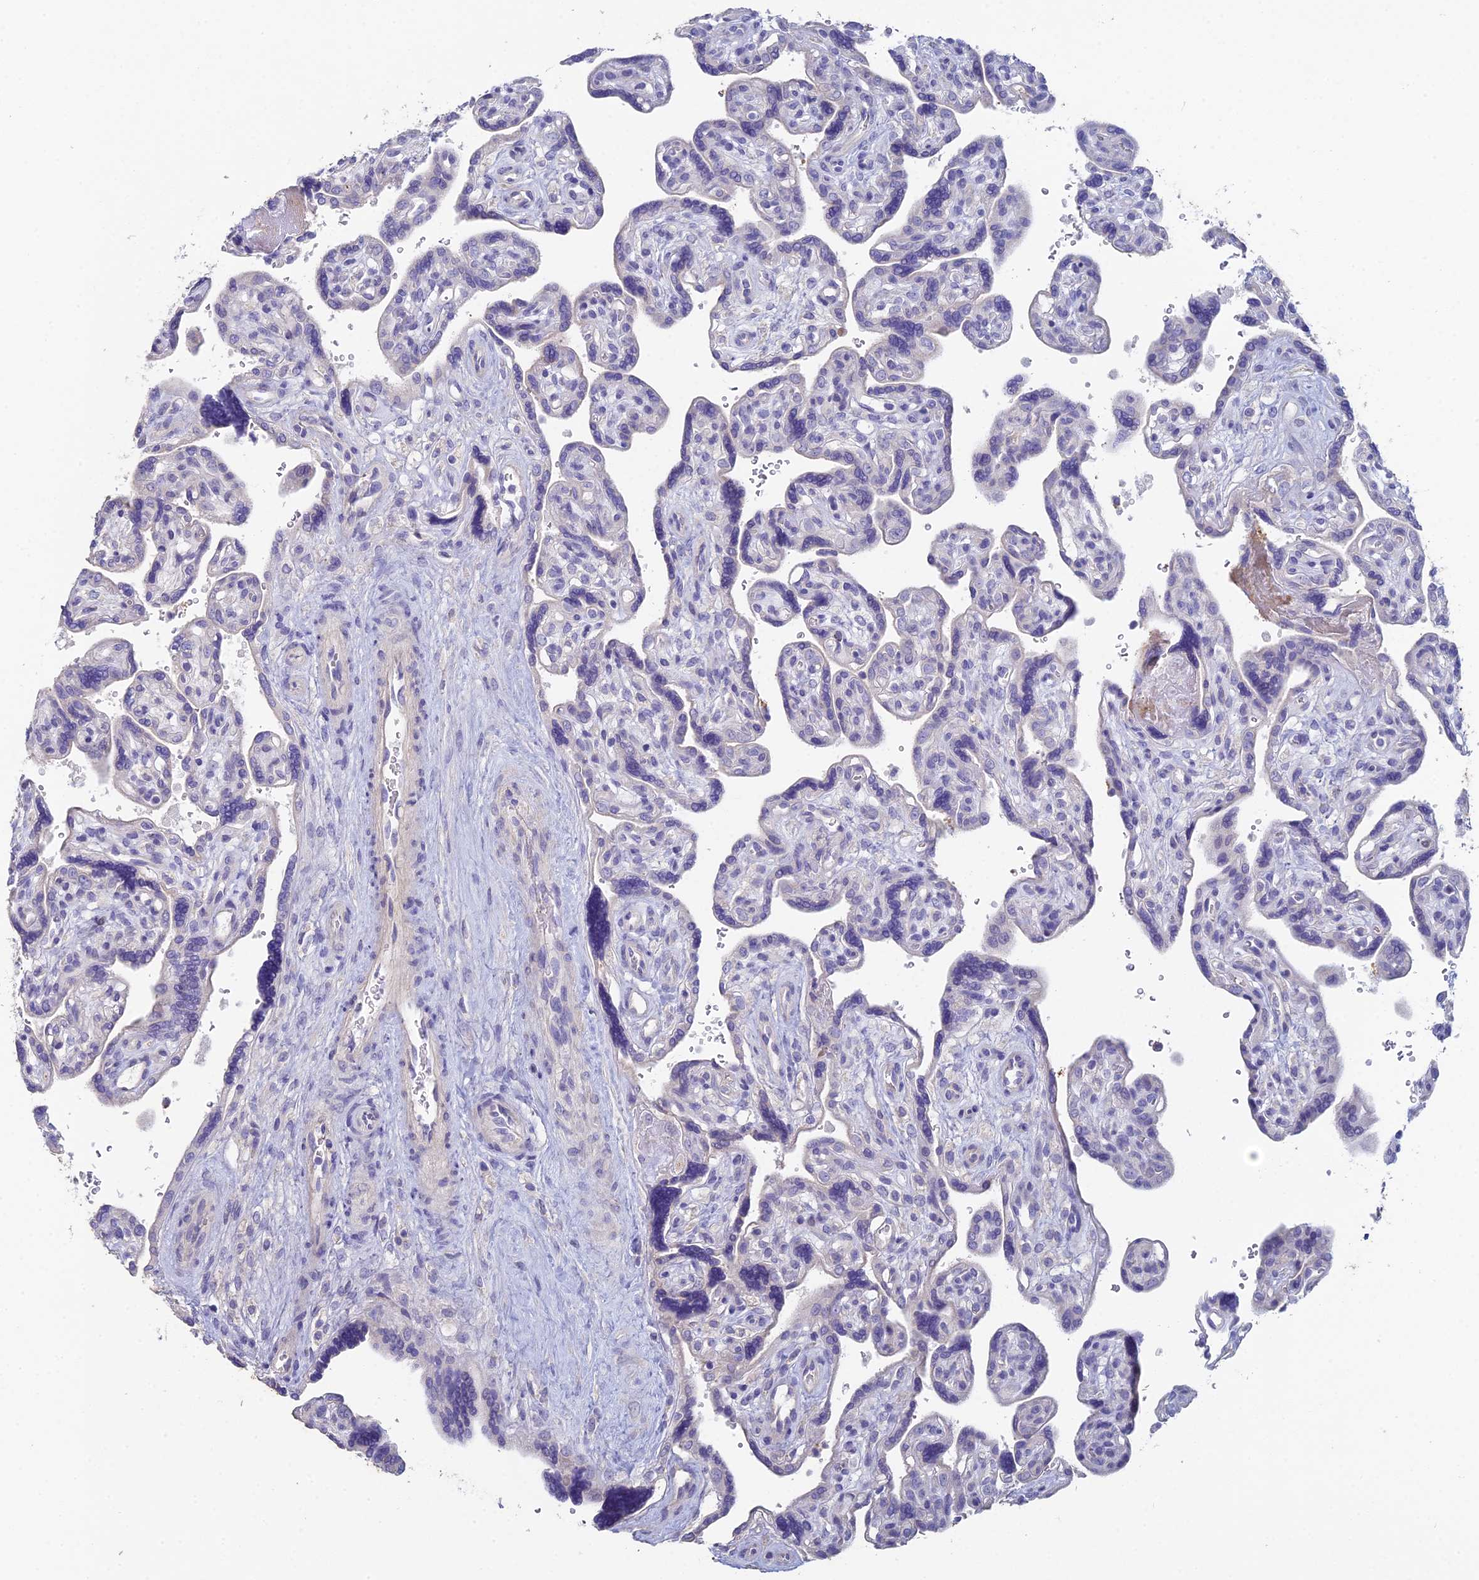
{"staining": {"intensity": "negative", "quantity": "none", "location": "none"}, "tissue": "placenta", "cell_type": "Trophoblastic cells", "image_type": "normal", "snomed": [{"axis": "morphology", "description": "Normal tissue, NOS"}, {"axis": "topography", "description": "Placenta"}], "caption": "The image reveals no significant positivity in trophoblastic cells of placenta. (Stains: DAB (3,3'-diaminobenzidine) IHC with hematoxylin counter stain, Microscopy: brightfield microscopy at high magnification).", "gene": "NCAM1", "patient": {"sex": "female", "age": 39}}